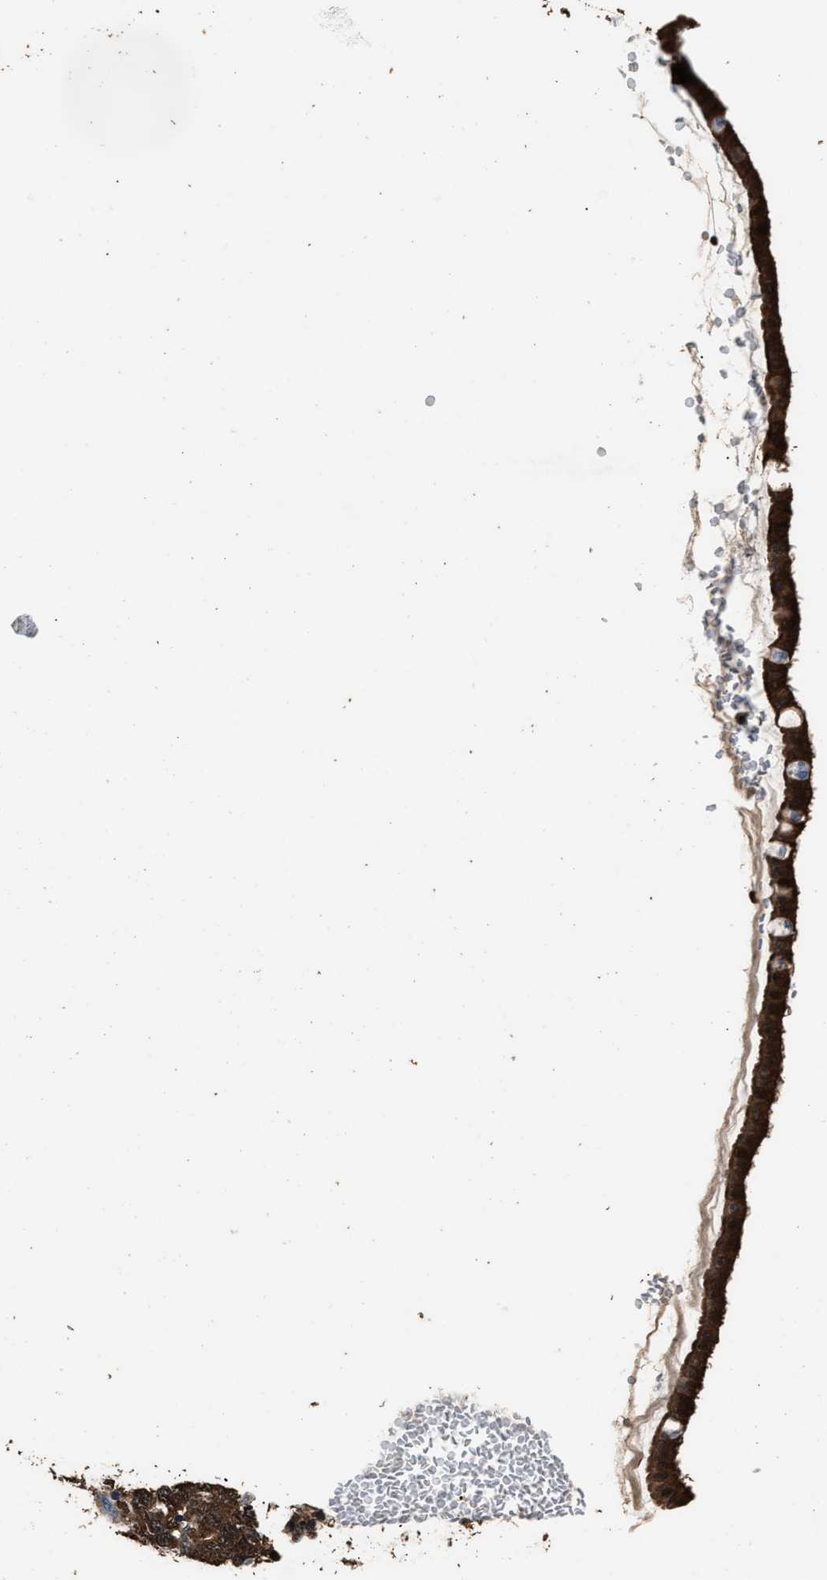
{"staining": {"intensity": "strong", "quantity": ">75%", "location": "cytoplasmic/membranous"}, "tissue": "ovarian cancer", "cell_type": "Tumor cells", "image_type": "cancer", "snomed": [{"axis": "morphology", "description": "Cystadenocarcinoma, mucinous, NOS"}, {"axis": "topography", "description": "Ovary"}], "caption": "A brown stain labels strong cytoplasmic/membranous expression of a protein in human ovarian cancer tumor cells. The protein of interest is stained brown, and the nuclei are stained in blue (DAB (3,3'-diaminobenzidine) IHC with brightfield microscopy, high magnification).", "gene": "GSTP1", "patient": {"sex": "female", "age": 73}}